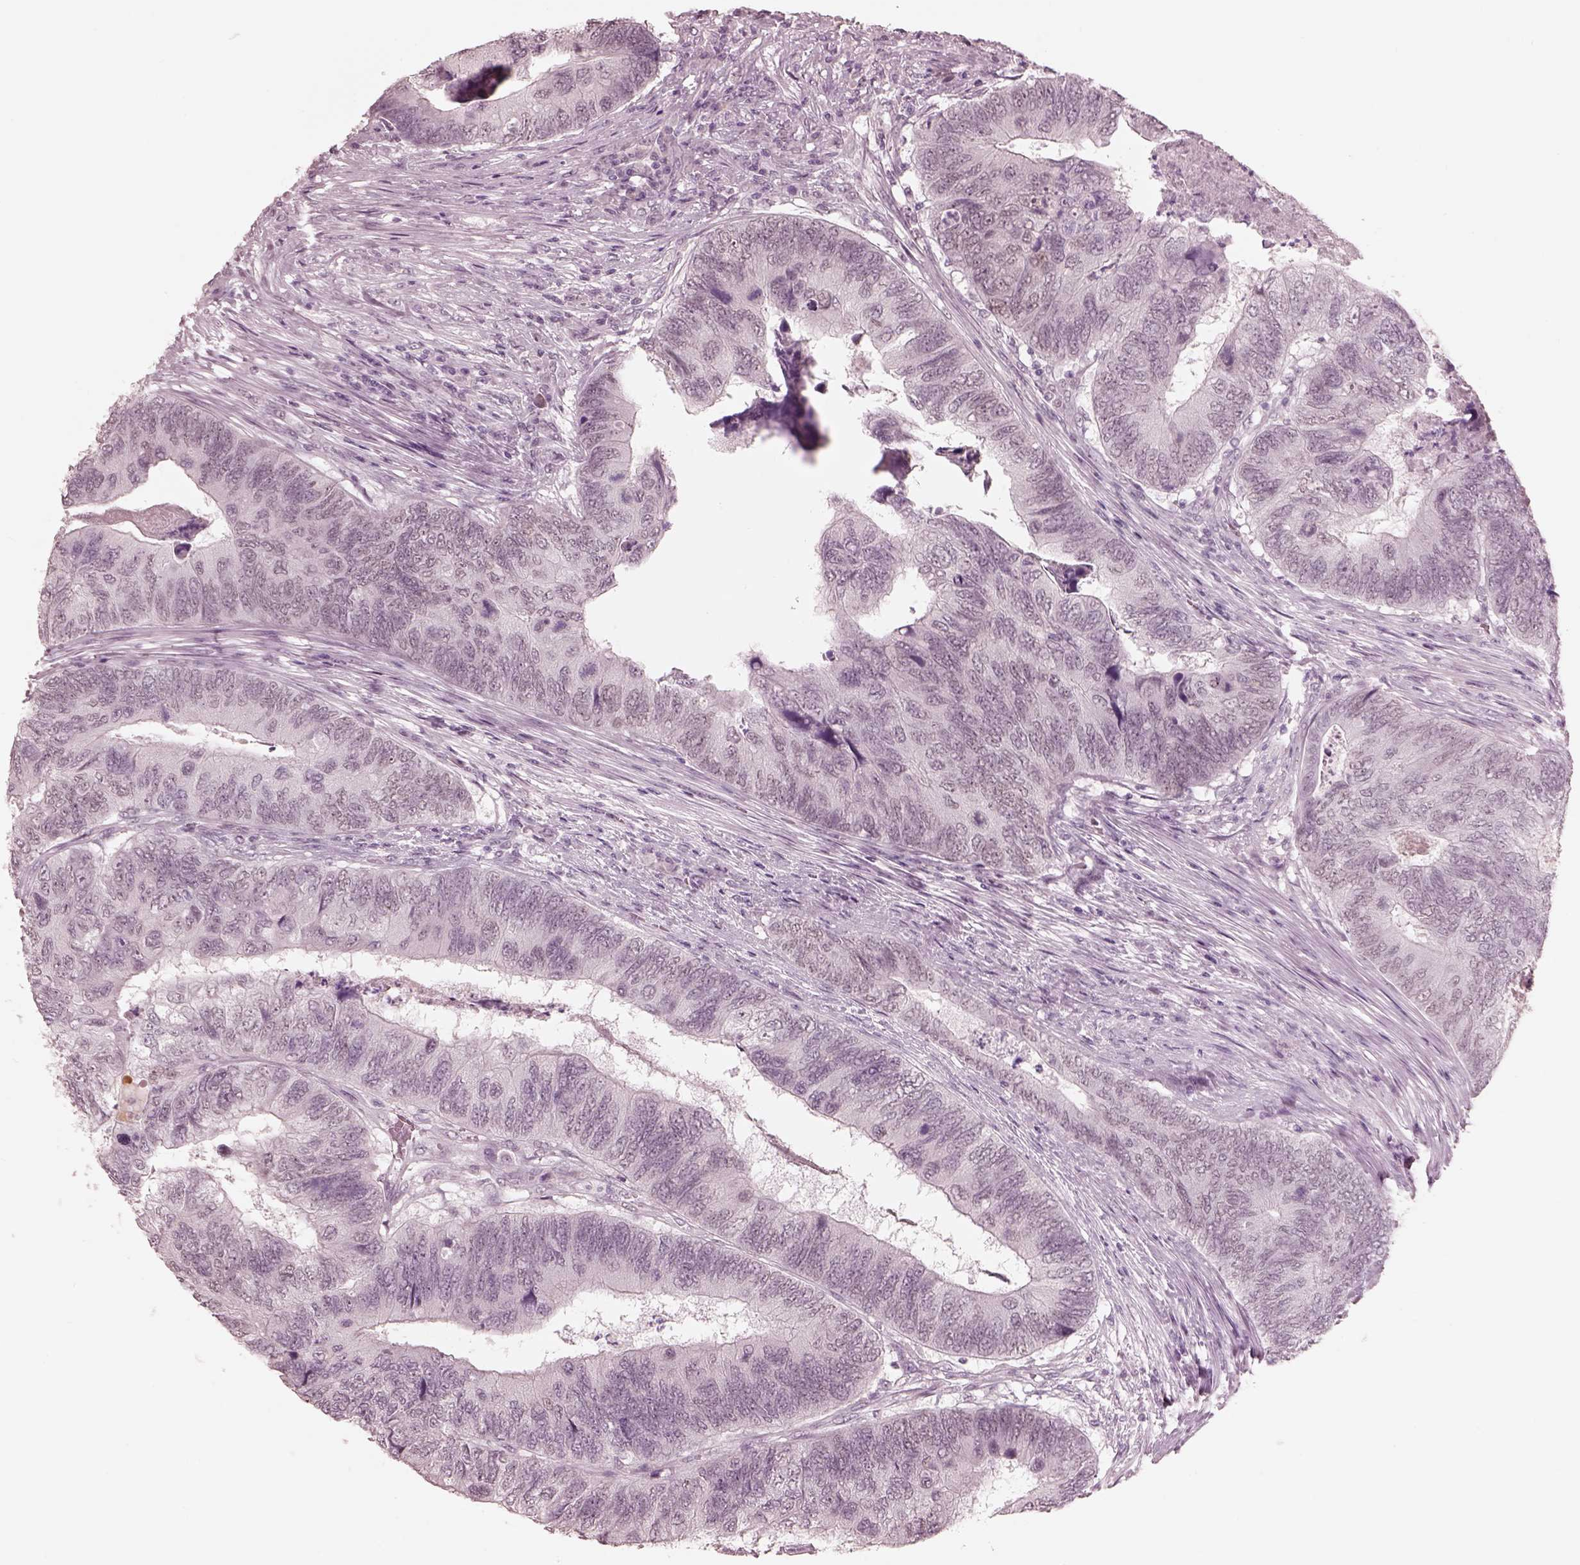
{"staining": {"intensity": "negative", "quantity": "none", "location": "none"}, "tissue": "colorectal cancer", "cell_type": "Tumor cells", "image_type": "cancer", "snomed": [{"axis": "morphology", "description": "Adenocarcinoma, NOS"}, {"axis": "topography", "description": "Colon"}], "caption": "IHC image of human colorectal adenocarcinoma stained for a protein (brown), which displays no expression in tumor cells.", "gene": "GARIN4", "patient": {"sex": "female", "age": 67}}